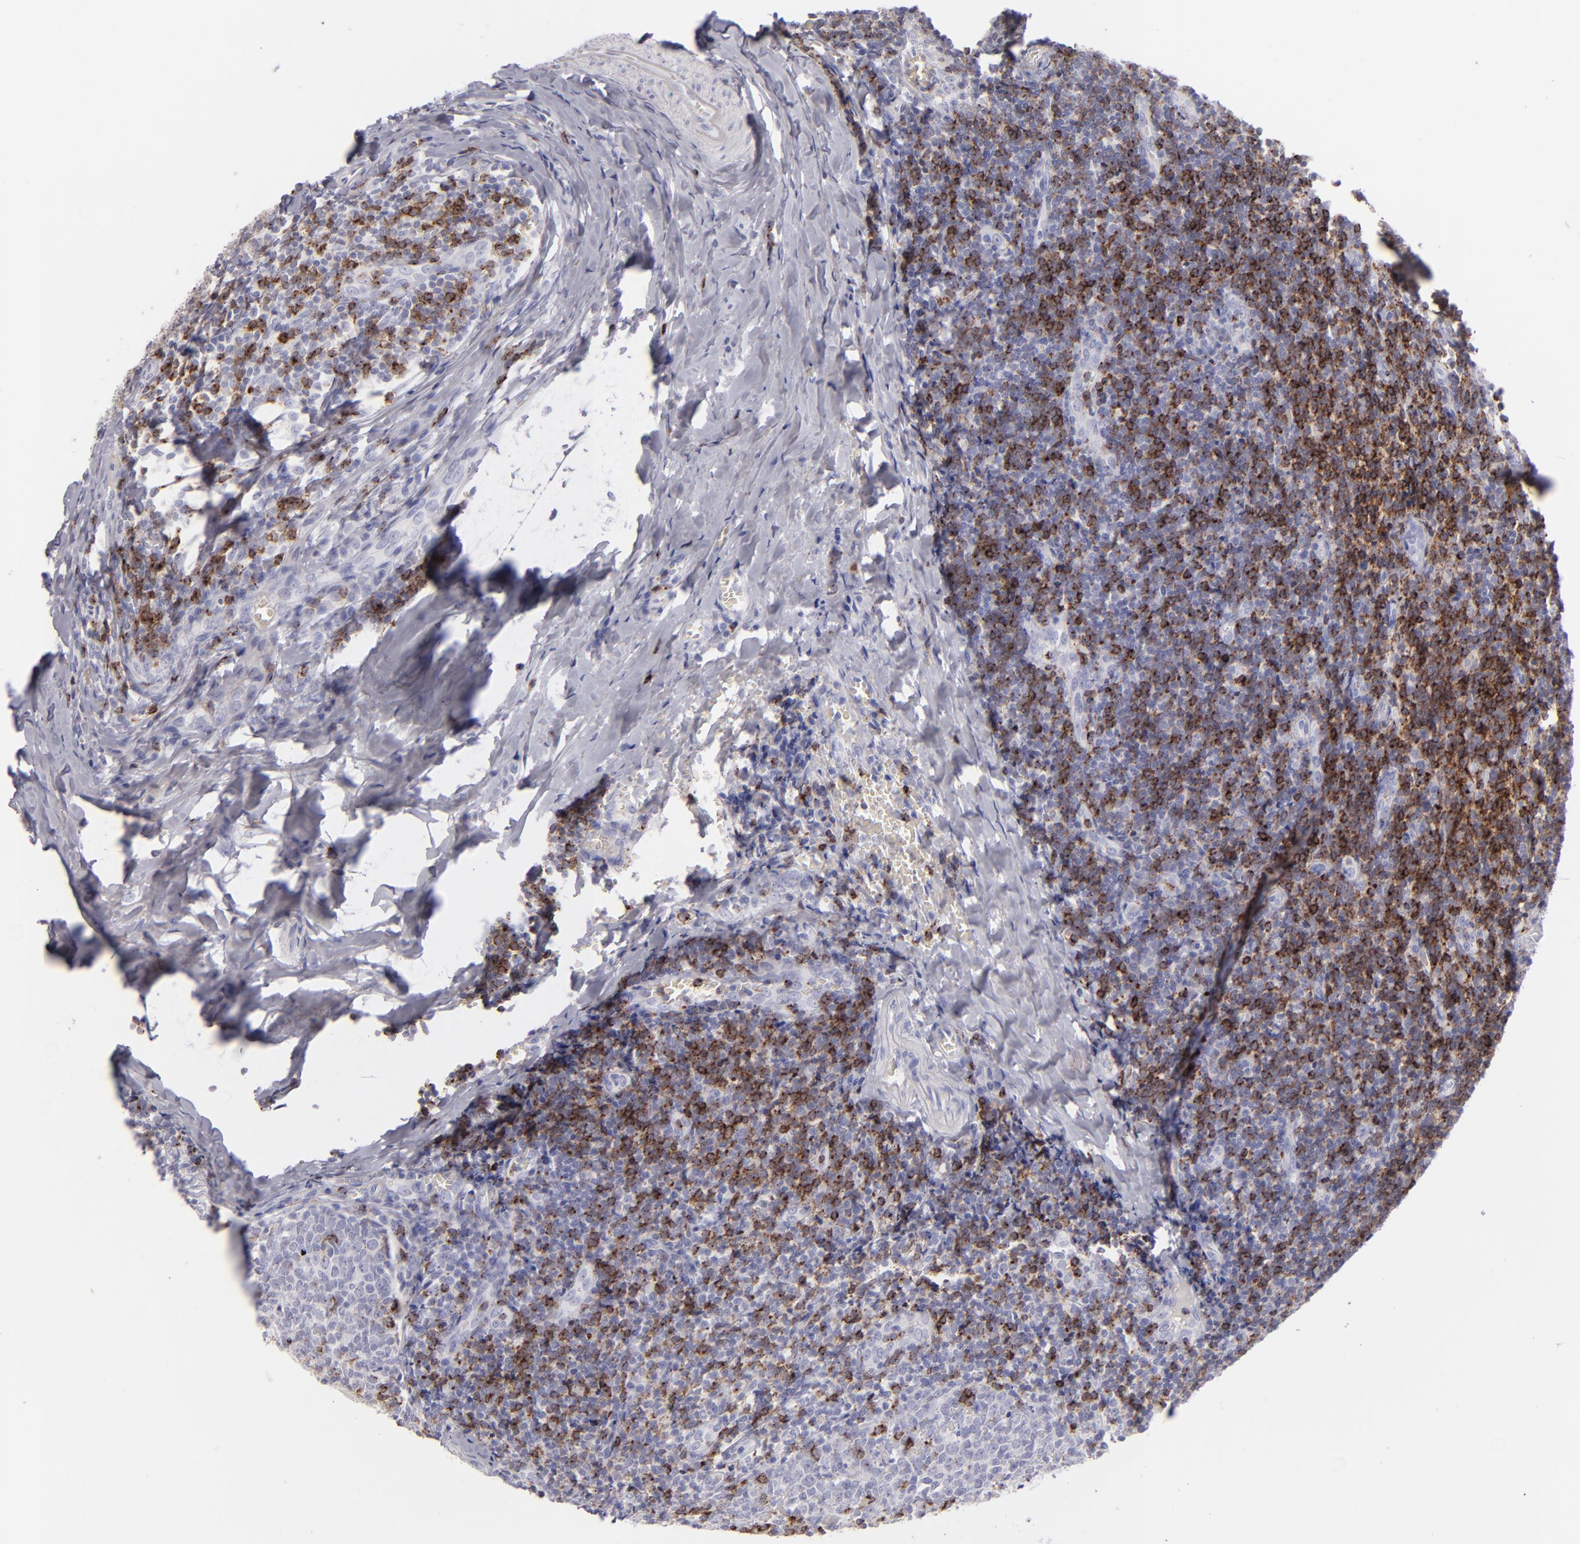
{"staining": {"intensity": "moderate", "quantity": "<25%", "location": "cytoplasmic/membranous"}, "tissue": "tonsil", "cell_type": "Germinal center cells", "image_type": "normal", "snomed": [{"axis": "morphology", "description": "Normal tissue, NOS"}, {"axis": "topography", "description": "Tonsil"}], "caption": "Immunohistochemistry (IHC) staining of normal tonsil, which demonstrates low levels of moderate cytoplasmic/membranous expression in approximately <25% of germinal center cells indicating moderate cytoplasmic/membranous protein positivity. The staining was performed using DAB (brown) for protein detection and nuclei were counterstained in hematoxylin (blue).", "gene": "CD2", "patient": {"sex": "male", "age": 31}}